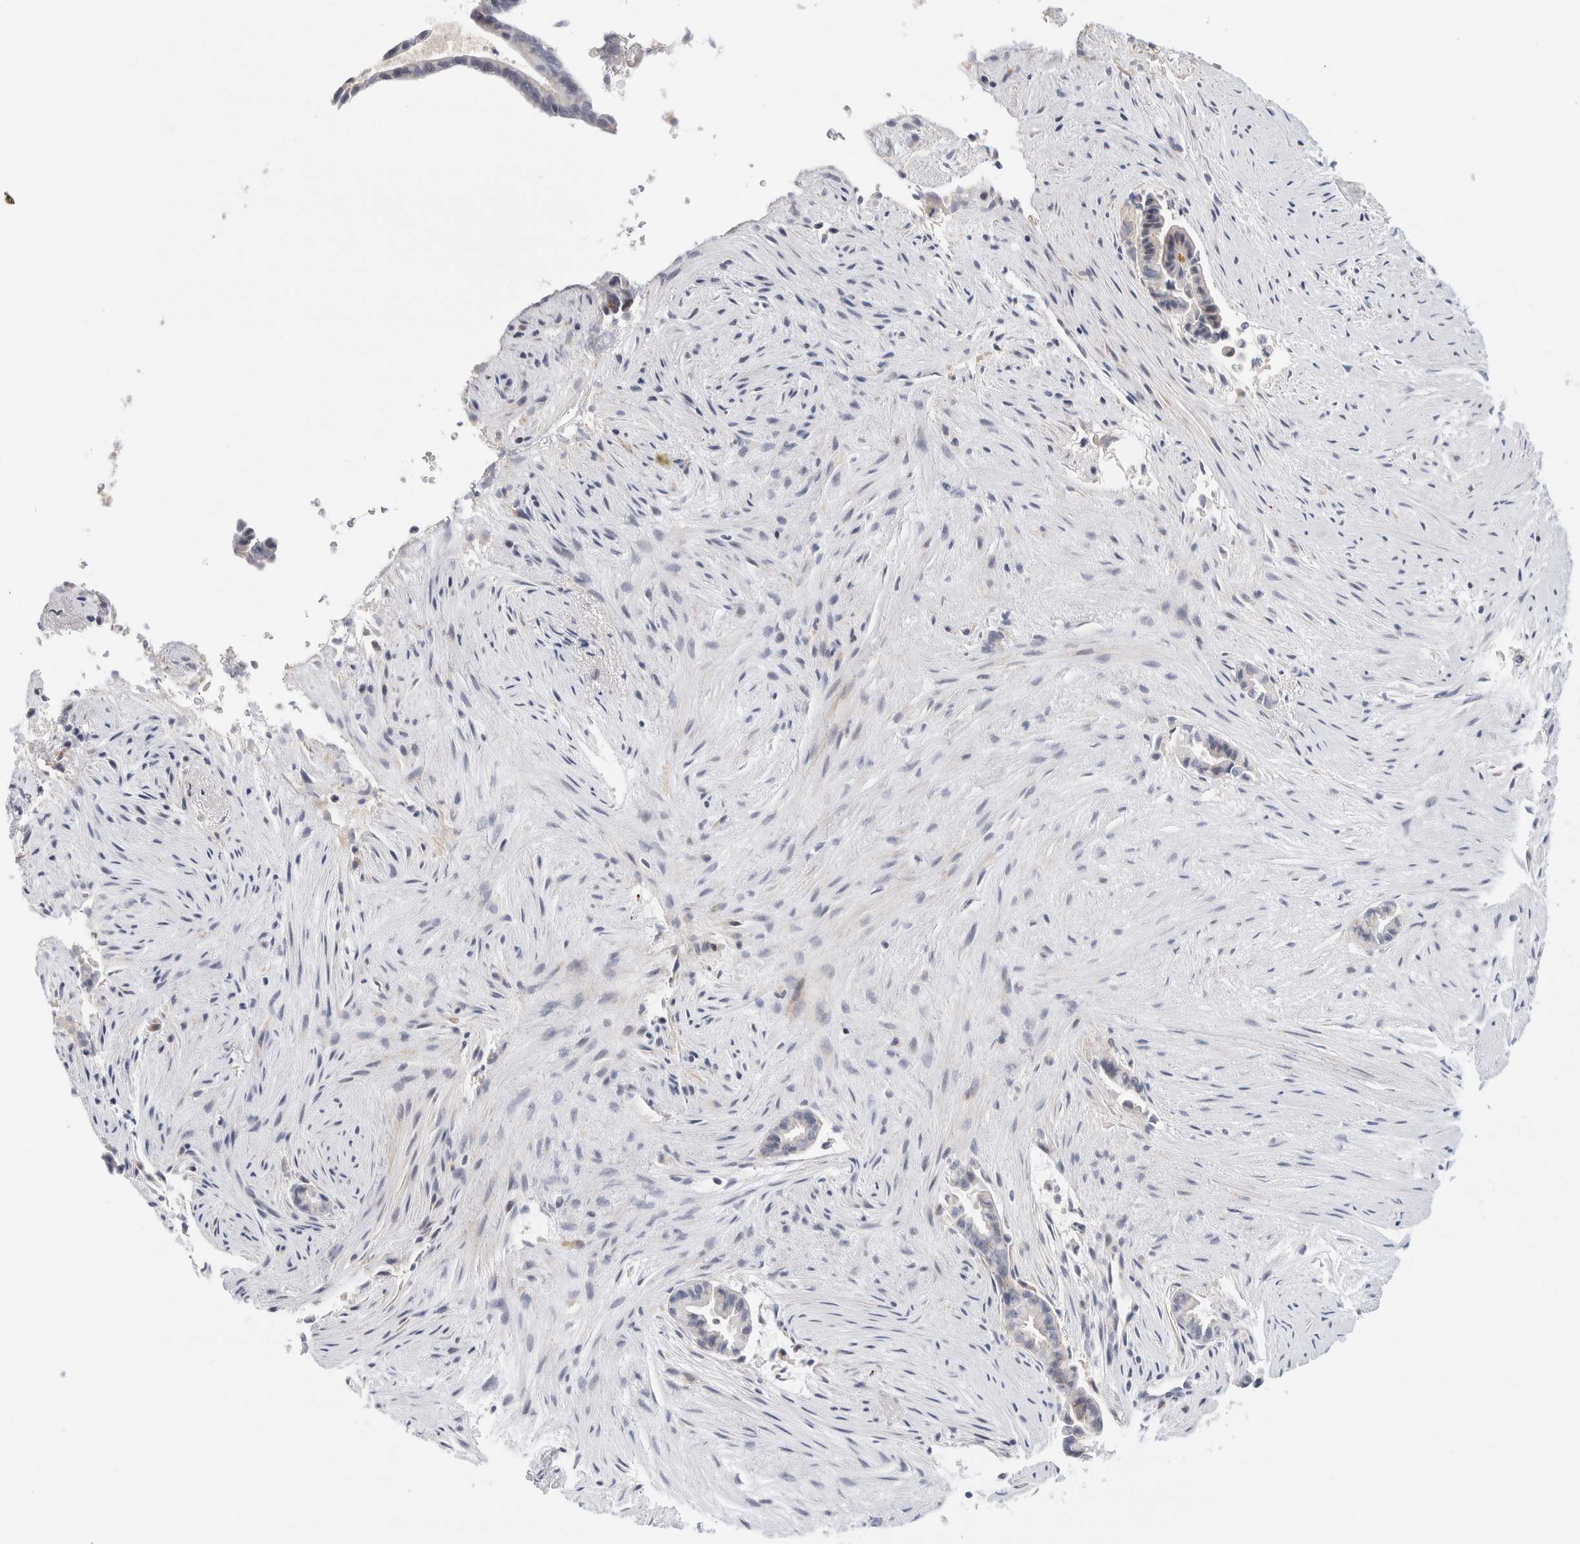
{"staining": {"intensity": "negative", "quantity": "none", "location": "none"}, "tissue": "liver cancer", "cell_type": "Tumor cells", "image_type": "cancer", "snomed": [{"axis": "morphology", "description": "Cholangiocarcinoma"}, {"axis": "topography", "description": "Liver"}], "caption": "Immunohistochemistry of human liver cholangiocarcinoma reveals no expression in tumor cells.", "gene": "ECHDC2", "patient": {"sex": "female", "age": 55}}